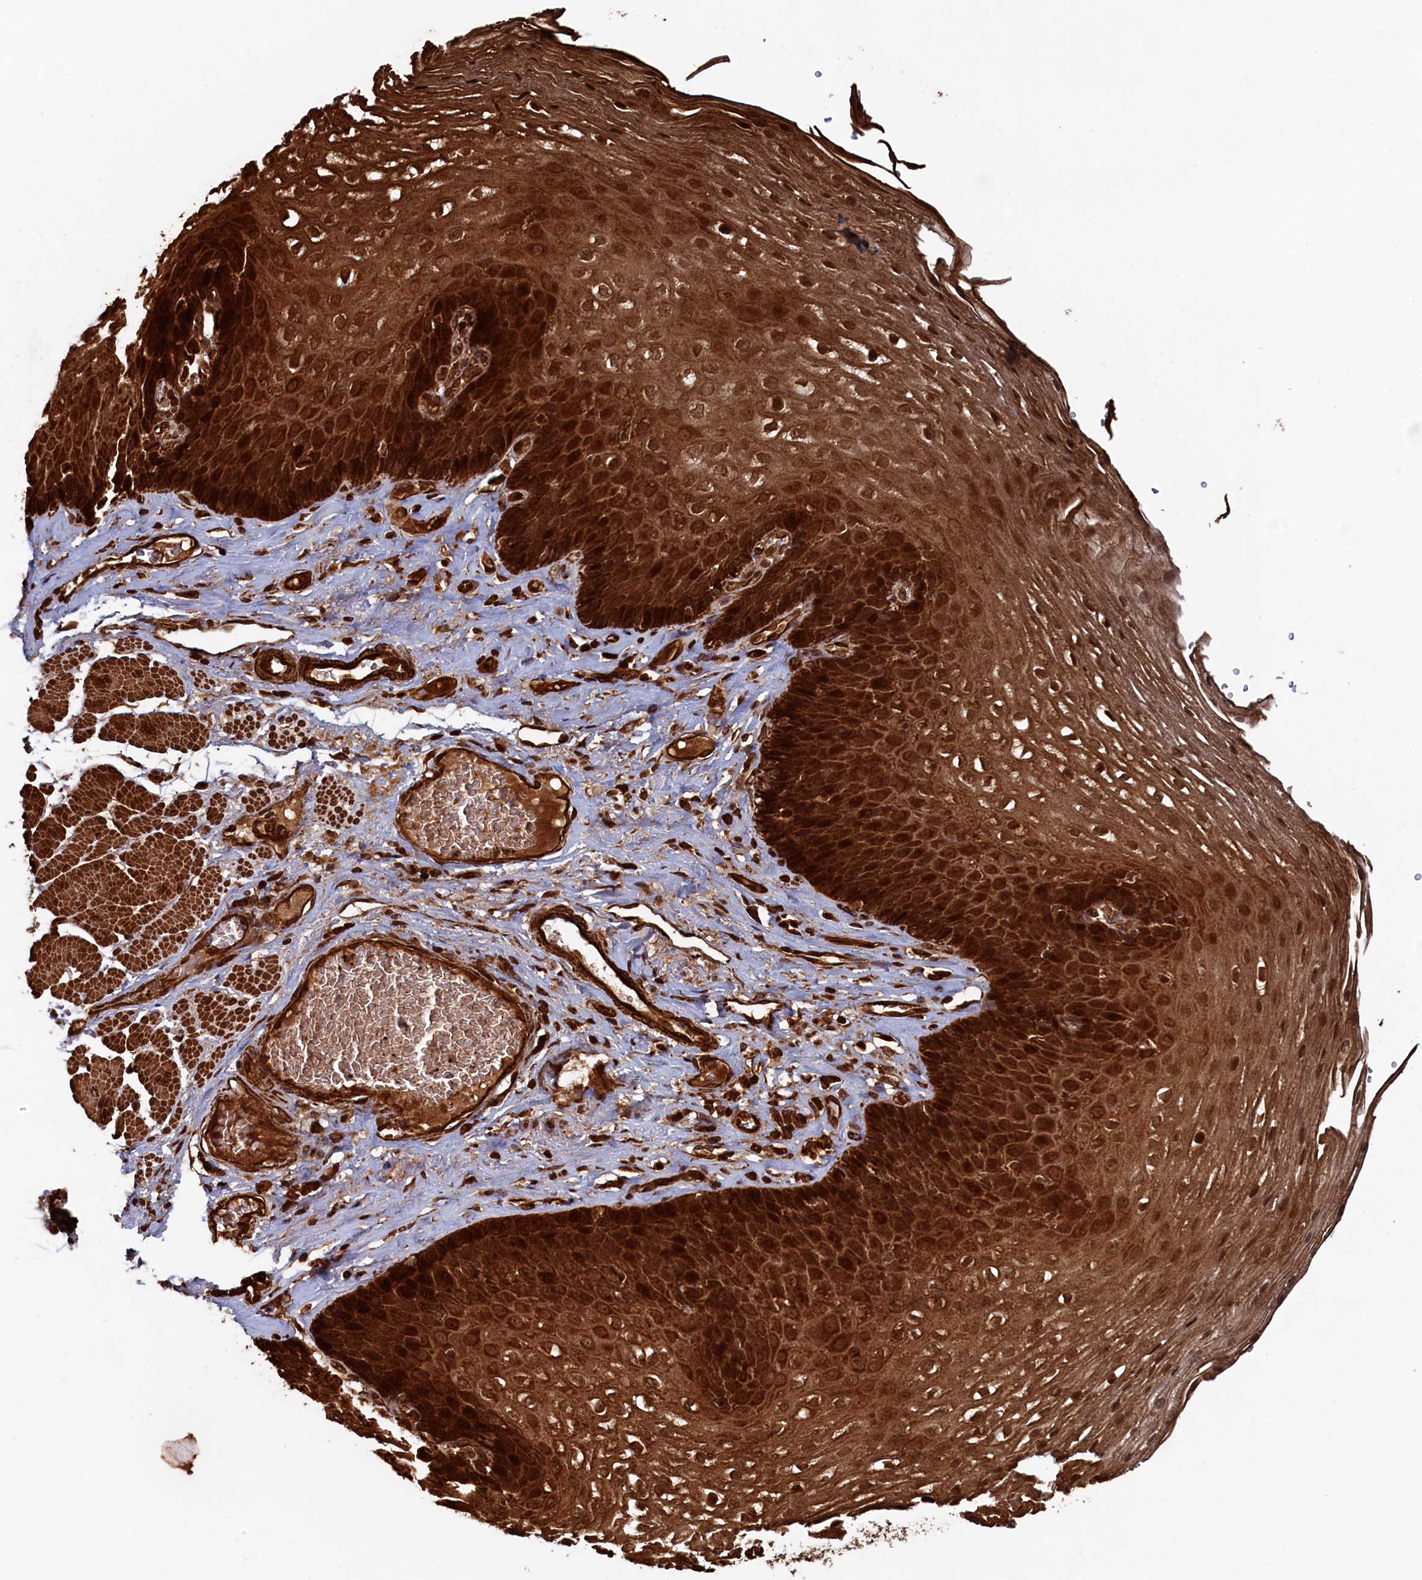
{"staining": {"intensity": "strong", "quantity": ">75%", "location": "cytoplasmic/membranous,nuclear"}, "tissue": "esophagus", "cell_type": "Squamous epithelial cells", "image_type": "normal", "snomed": [{"axis": "morphology", "description": "Normal tissue, NOS"}, {"axis": "topography", "description": "Esophagus"}], "caption": "Protein expression analysis of normal human esophagus reveals strong cytoplasmic/membranous,nuclear staining in approximately >75% of squamous epithelial cells. The staining was performed using DAB, with brown indicating positive protein expression. Nuclei are stained blue with hematoxylin.", "gene": "PIGN", "patient": {"sex": "female", "age": 66}}